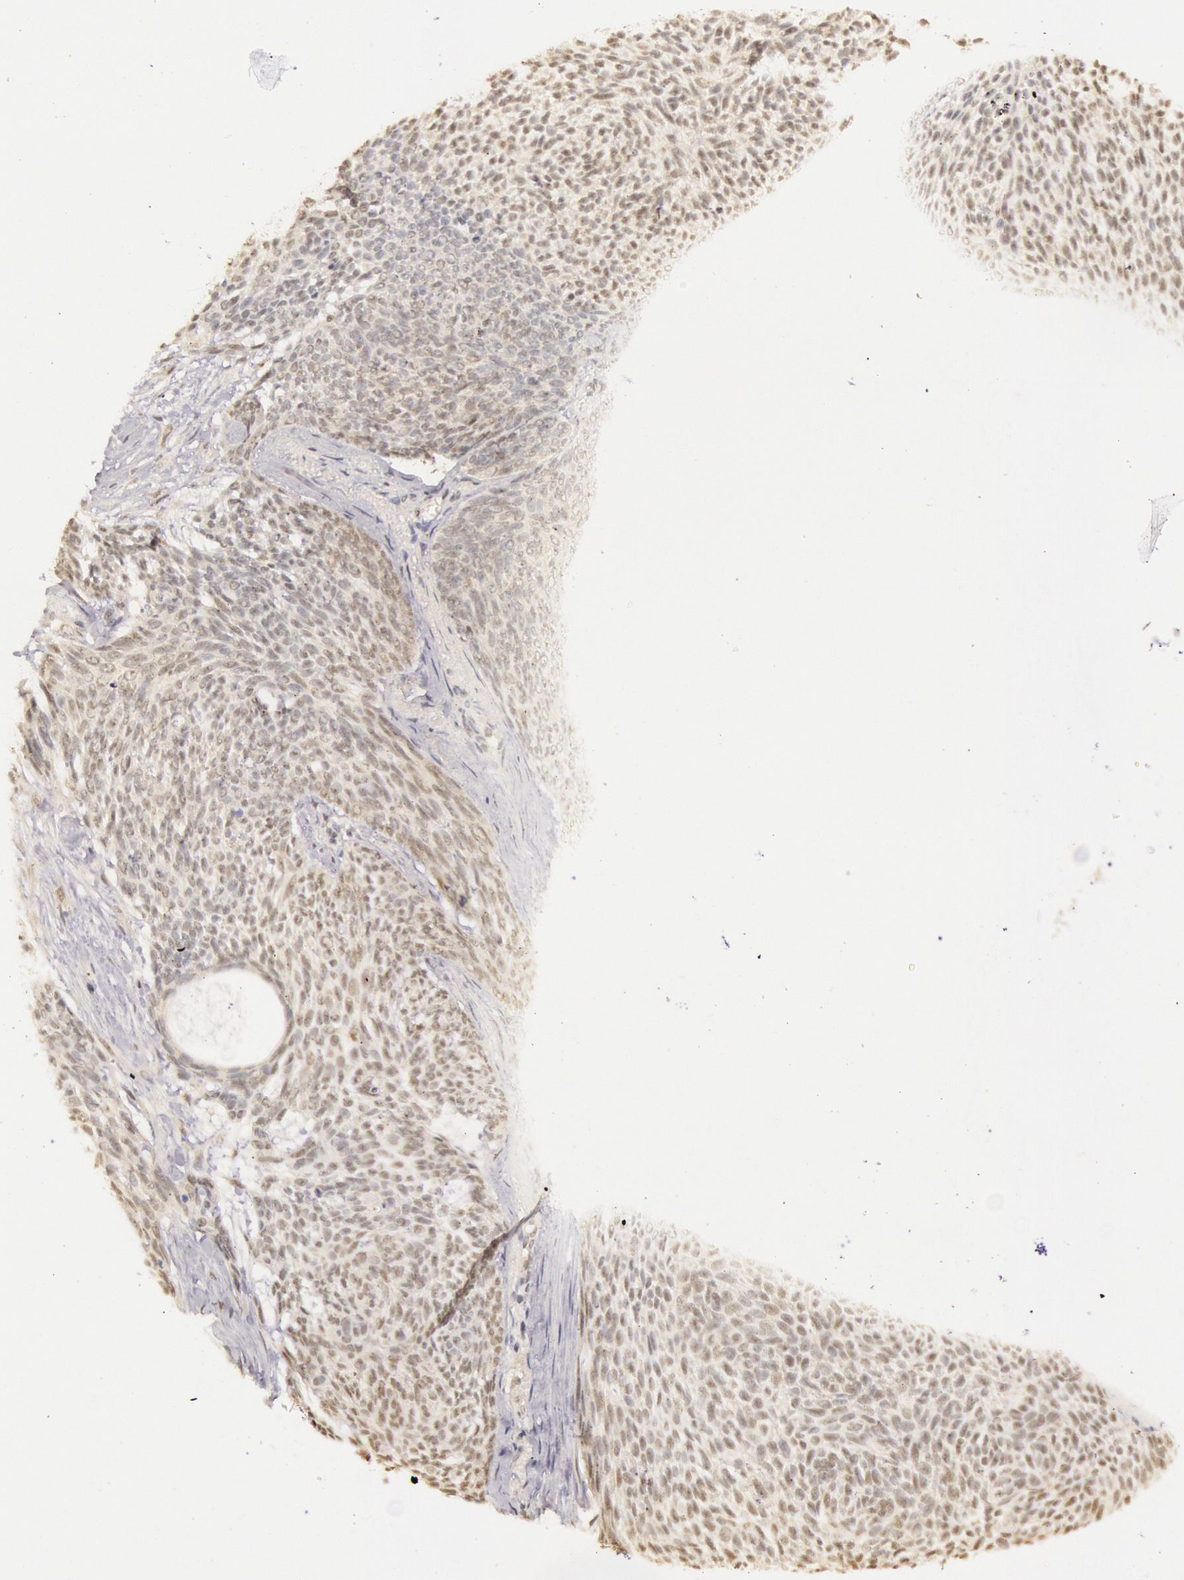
{"staining": {"intensity": "weak", "quantity": ">75%", "location": "cytoplasmic/membranous"}, "tissue": "skin cancer", "cell_type": "Tumor cells", "image_type": "cancer", "snomed": [{"axis": "morphology", "description": "Basal cell carcinoma"}, {"axis": "topography", "description": "Skin"}], "caption": "Protein staining of basal cell carcinoma (skin) tissue reveals weak cytoplasmic/membranous staining in about >75% of tumor cells. The protein is stained brown, and the nuclei are stained in blue (DAB (3,3'-diaminobenzidine) IHC with brightfield microscopy, high magnification).", "gene": "RTL10", "patient": {"sex": "male", "age": 84}}